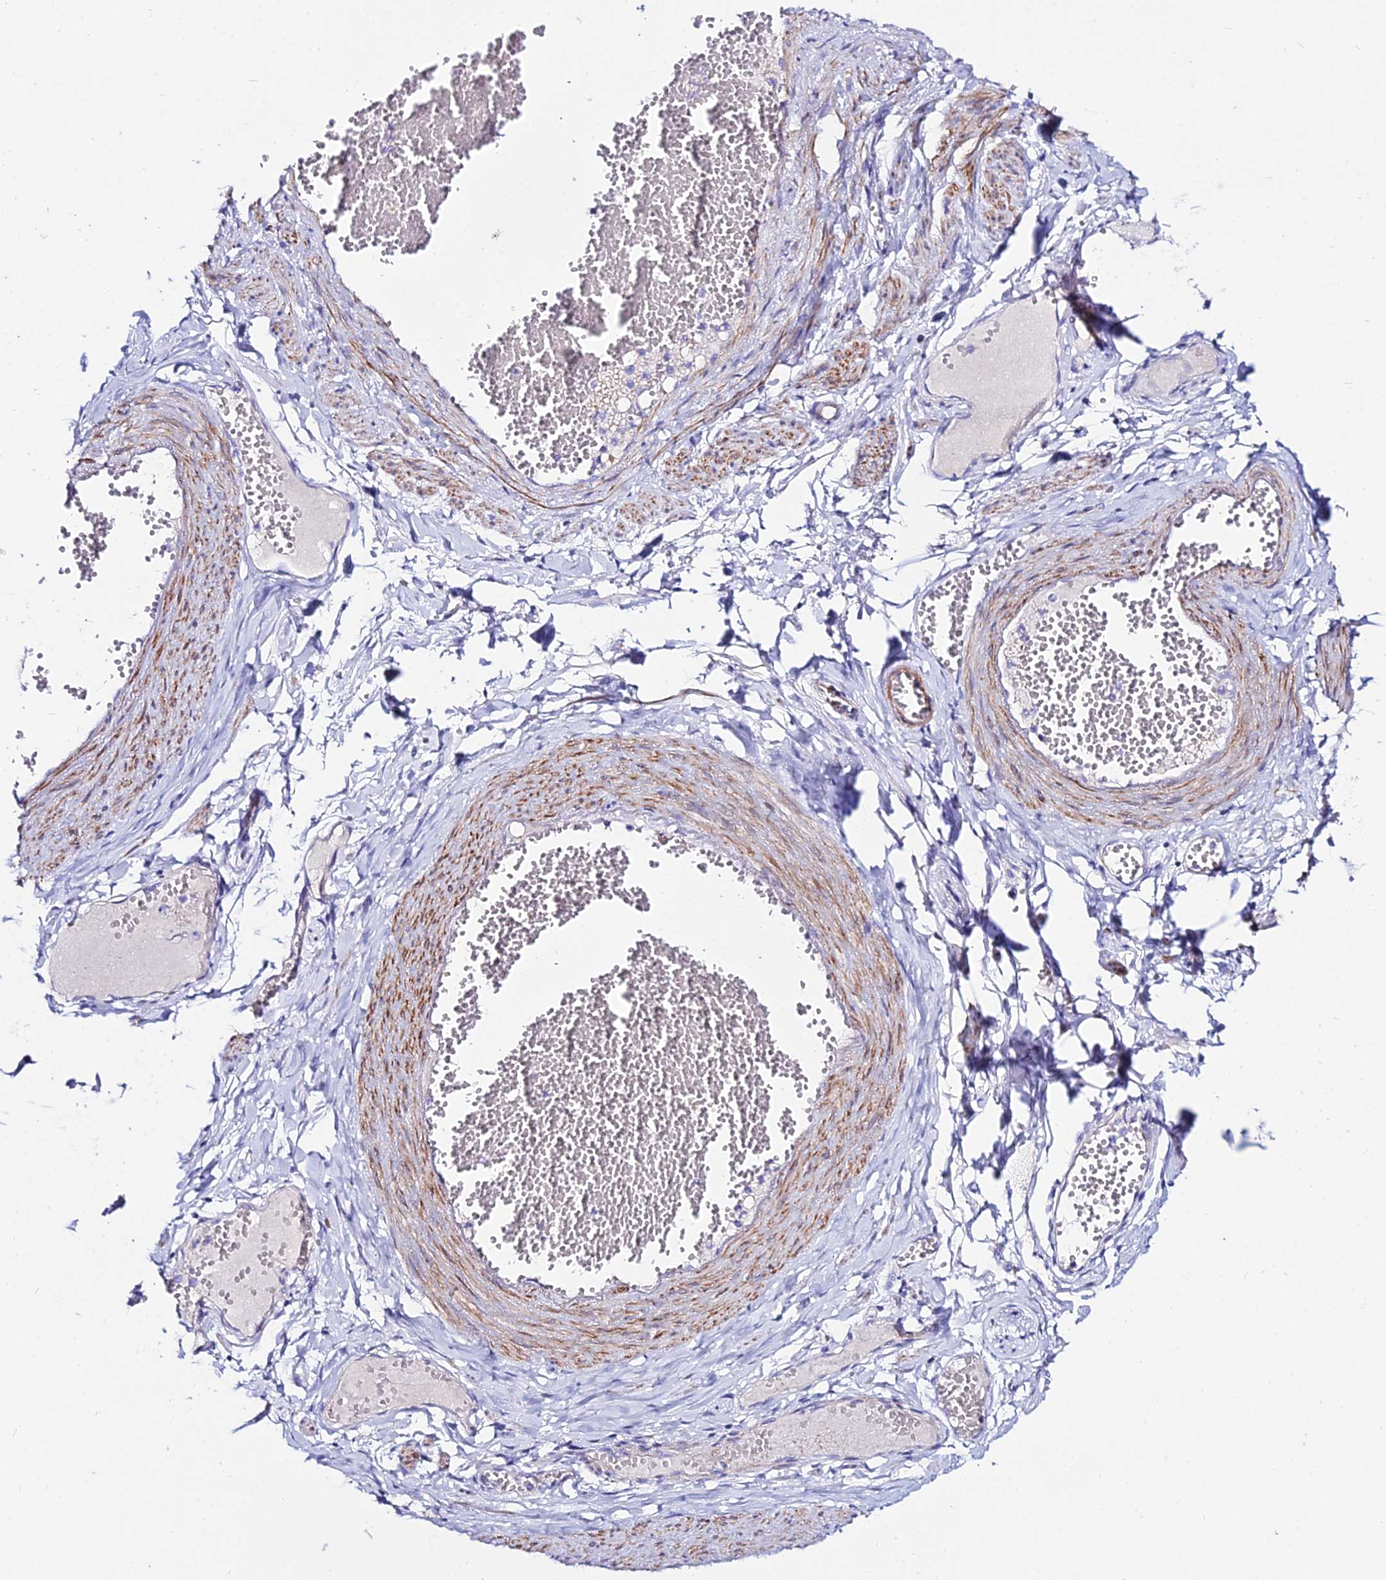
{"staining": {"intensity": "negative", "quantity": "none", "location": "none"}, "tissue": "adipose tissue", "cell_type": "Adipocytes", "image_type": "normal", "snomed": [{"axis": "morphology", "description": "Normal tissue, NOS"}, {"axis": "topography", "description": "Smooth muscle"}, {"axis": "topography", "description": "Peripheral nerve tissue"}], "caption": "This is a image of IHC staining of unremarkable adipose tissue, which shows no staining in adipocytes. (Stains: DAB (3,3'-diaminobenzidine) immunohistochemistry (IHC) with hematoxylin counter stain, Microscopy: brightfield microscopy at high magnification).", "gene": "DLX1", "patient": {"sex": "female", "age": 39}}